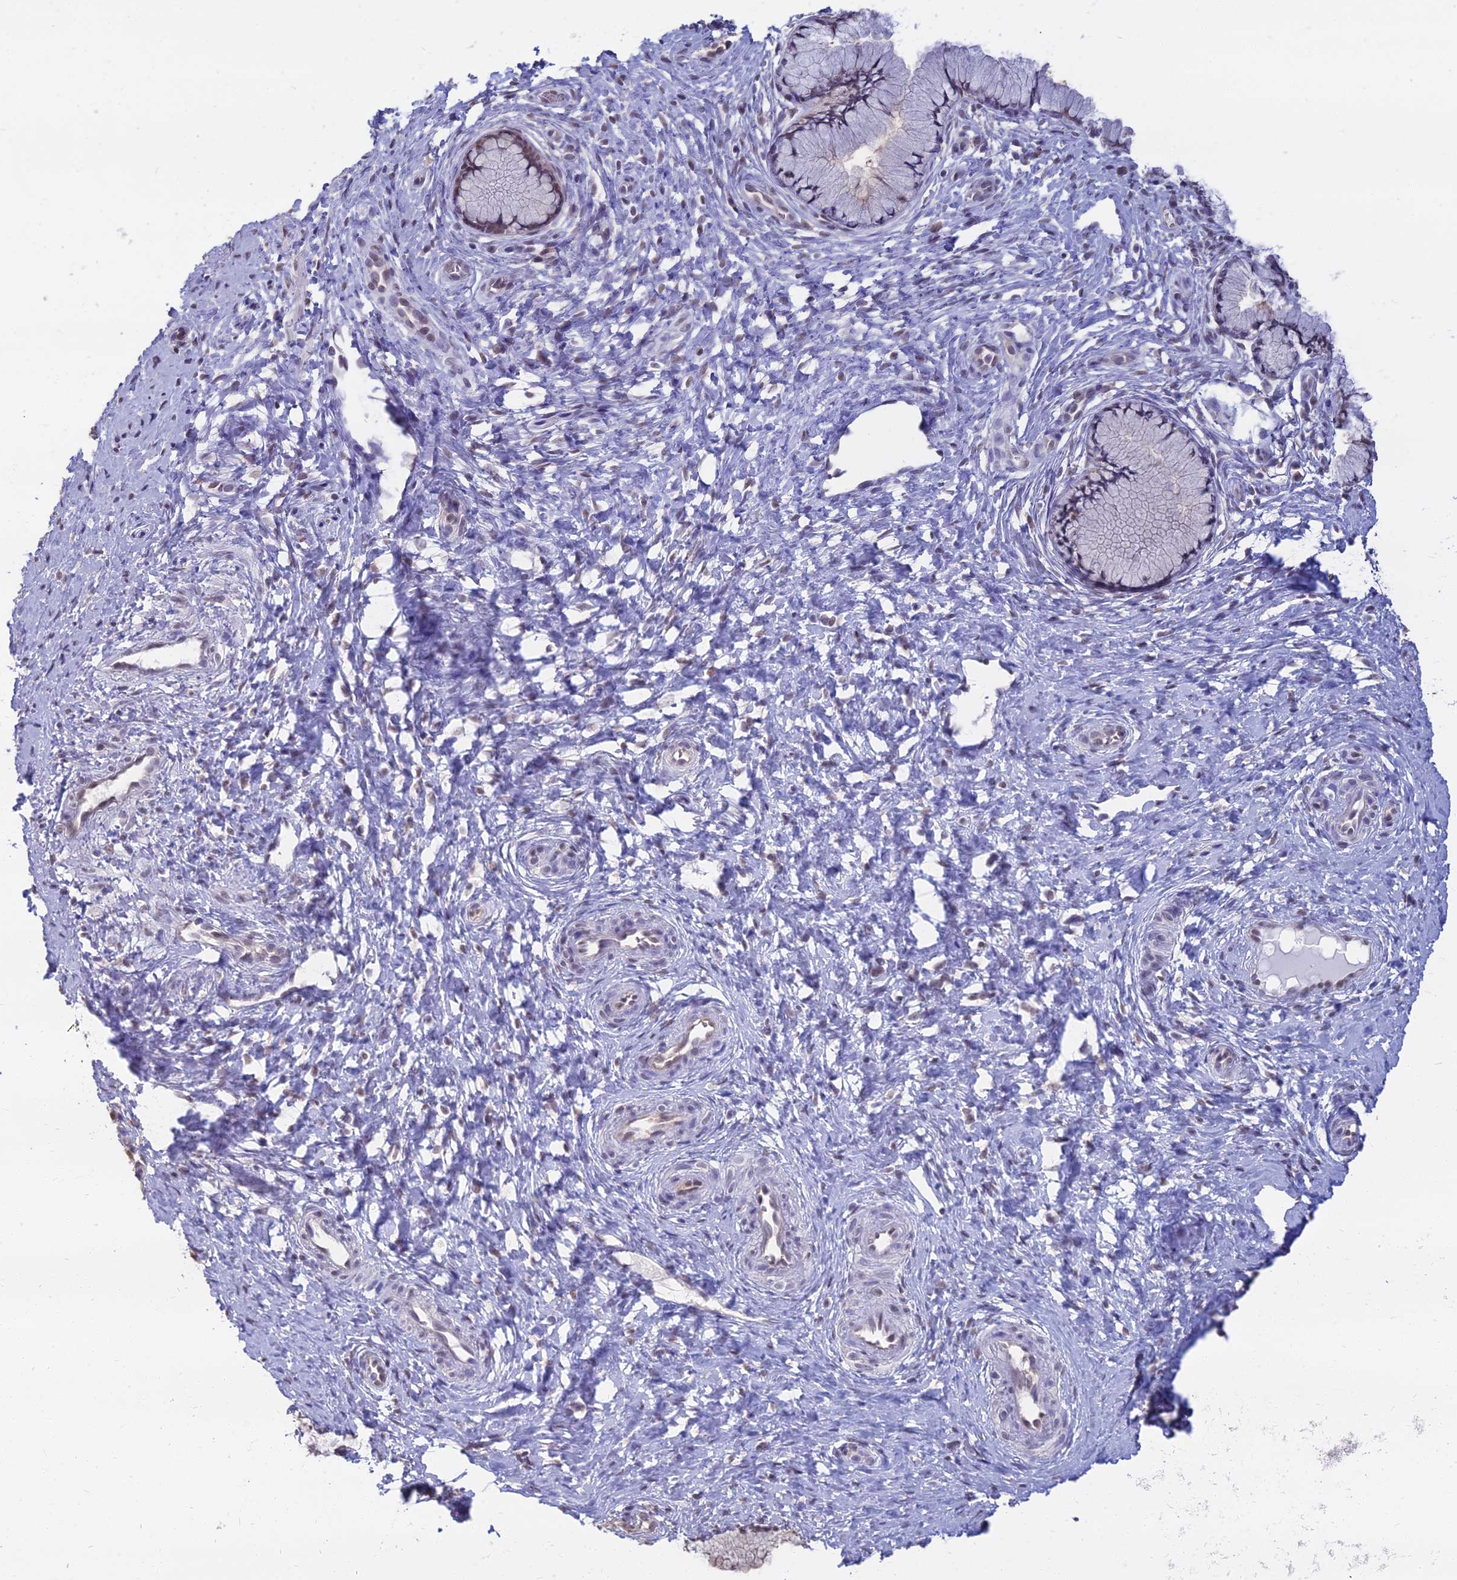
{"staining": {"intensity": "weak", "quantity": "25%-75%", "location": "nuclear"}, "tissue": "cervix", "cell_type": "Glandular cells", "image_type": "normal", "snomed": [{"axis": "morphology", "description": "Normal tissue, NOS"}, {"axis": "topography", "description": "Cervix"}], "caption": "Immunohistochemical staining of benign cervix exhibits 25%-75% levels of weak nuclear protein staining in approximately 25%-75% of glandular cells. (brown staining indicates protein expression, while blue staining denotes nuclei).", "gene": "SRSF7", "patient": {"sex": "female", "age": 36}}